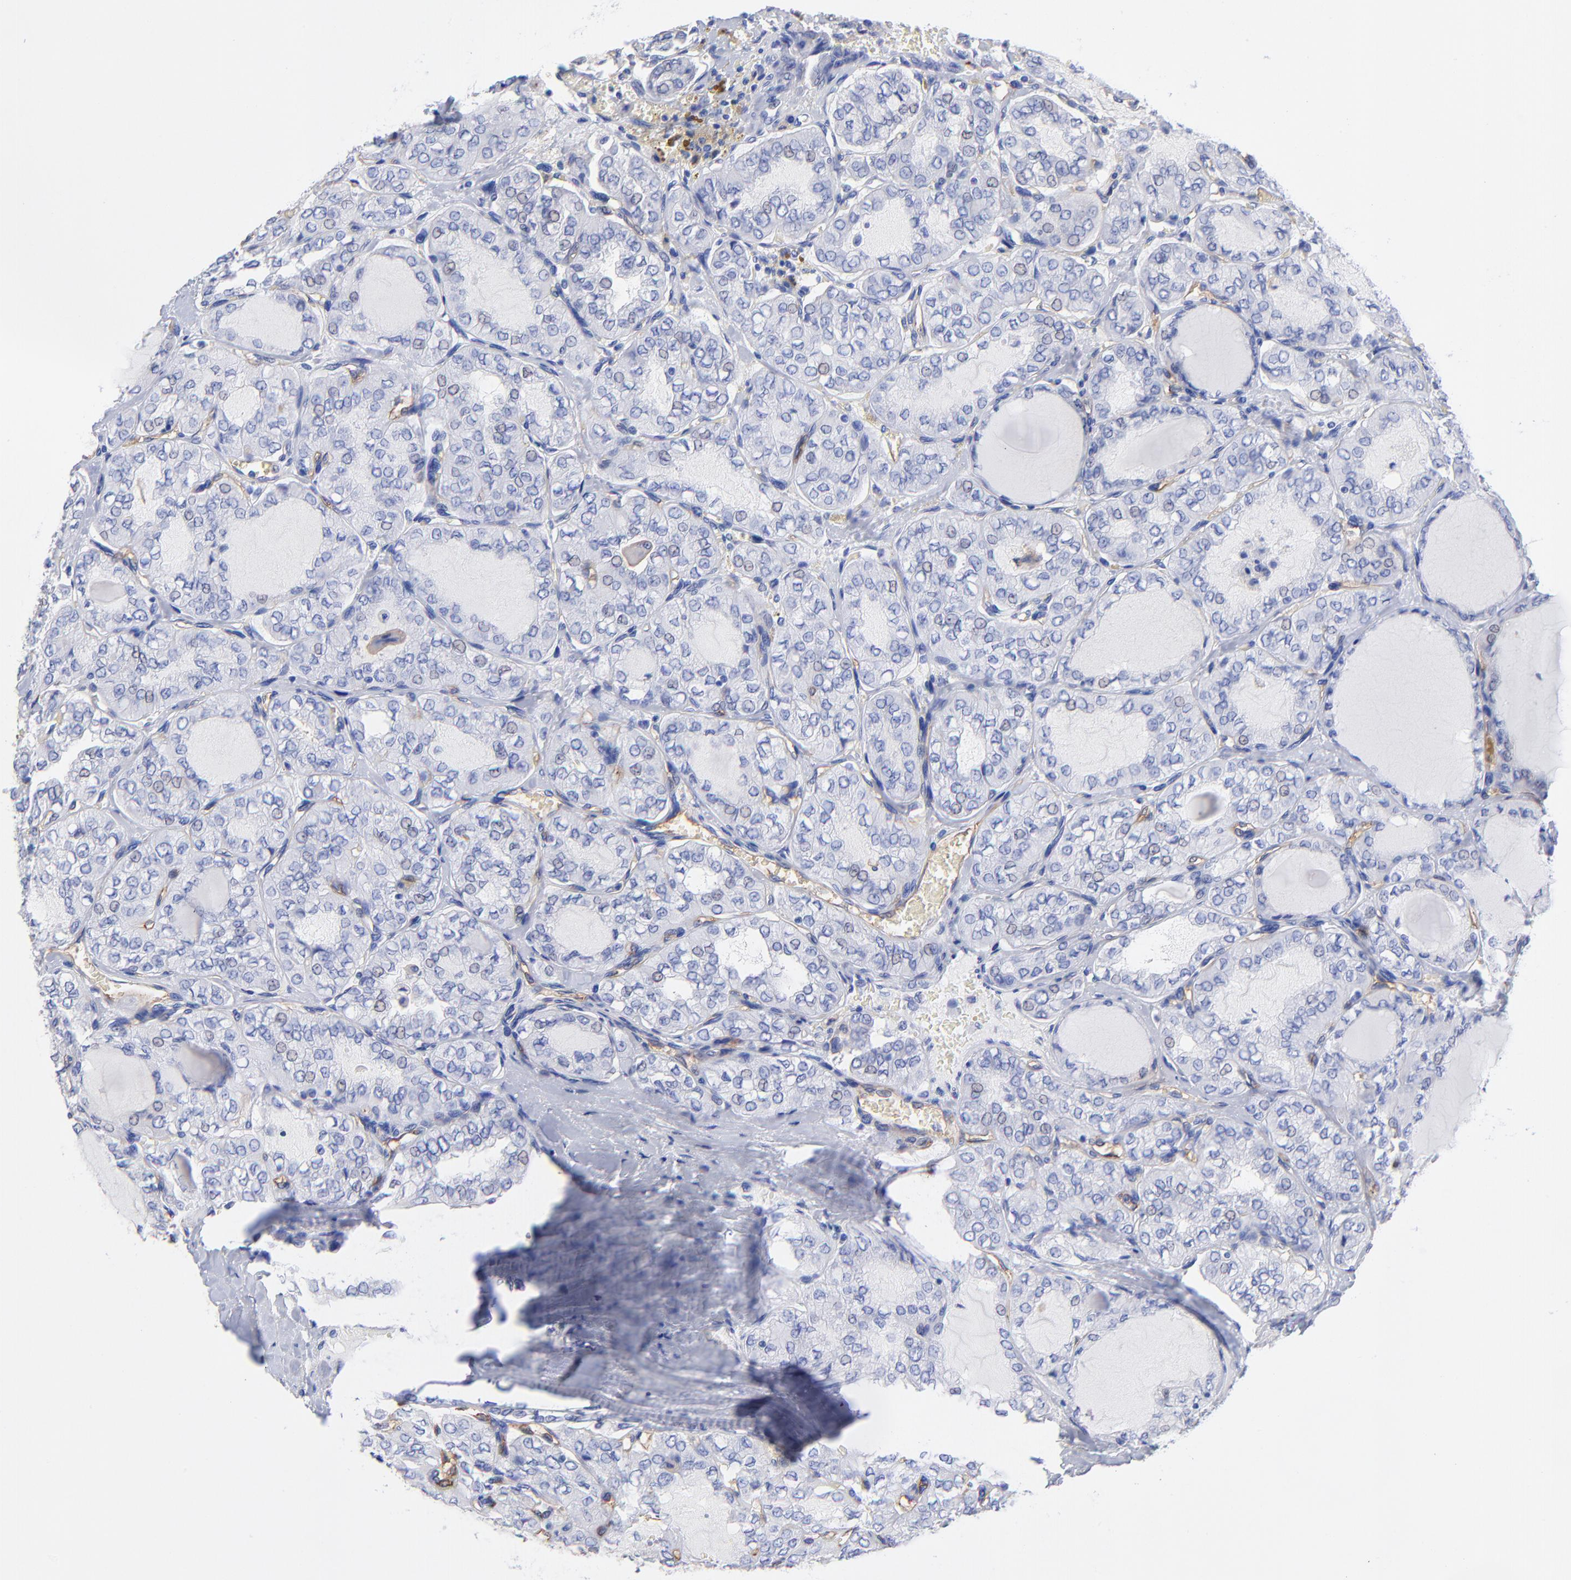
{"staining": {"intensity": "negative", "quantity": "none", "location": "none"}, "tissue": "thyroid cancer", "cell_type": "Tumor cells", "image_type": "cancer", "snomed": [{"axis": "morphology", "description": "Papillary adenocarcinoma, NOS"}, {"axis": "topography", "description": "Thyroid gland"}], "caption": "A micrograph of human thyroid papillary adenocarcinoma is negative for staining in tumor cells. Nuclei are stained in blue.", "gene": "SLC44A2", "patient": {"sex": "male", "age": 20}}